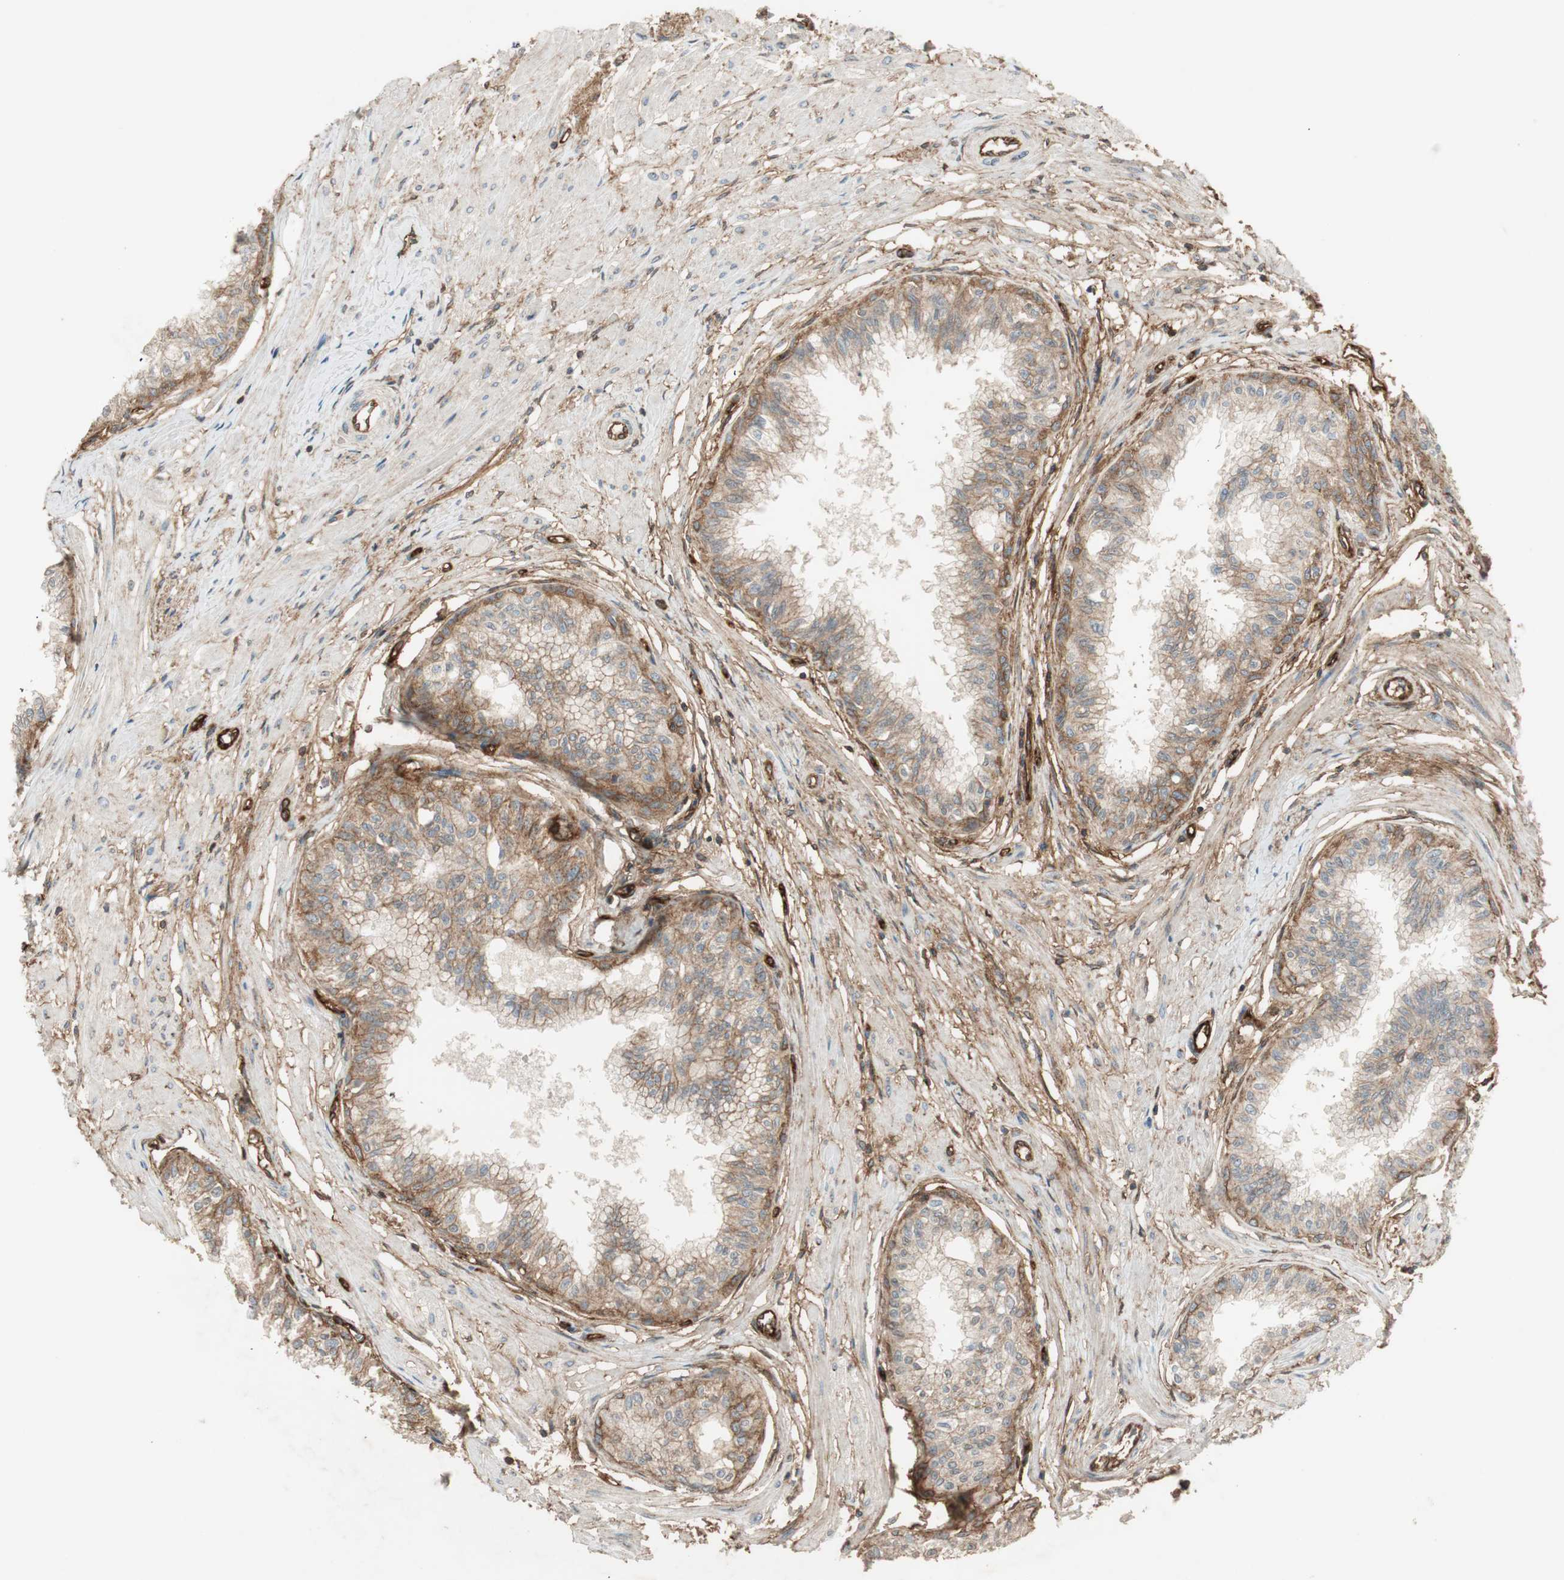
{"staining": {"intensity": "moderate", "quantity": ">75%", "location": "cytoplasmic/membranous"}, "tissue": "prostate", "cell_type": "Glandular cells", "image_type": "normal", "snomed": [{"axis": "morphology", "description": "Normal tissue, NOS"}, {"axis": "topography", "description": "Prostate"}, {"axis": "topography", "description": "Seminal veicle"}], "caption": "Immunohistochemistry (IHC) (DAB) staining of unremarkable prostate exhibits moderate cytoplasmic/membranous protein positivity in about >75% of glandular cells. The protein of interest is stained brown, and the nuclei are stained in blue (DAB (3,3'-diaminobenzidine) IHC with brightfield microscopy, high magnification).", "gene": "BTN3A3", "patient": {"sex": "male", "age": 60}}